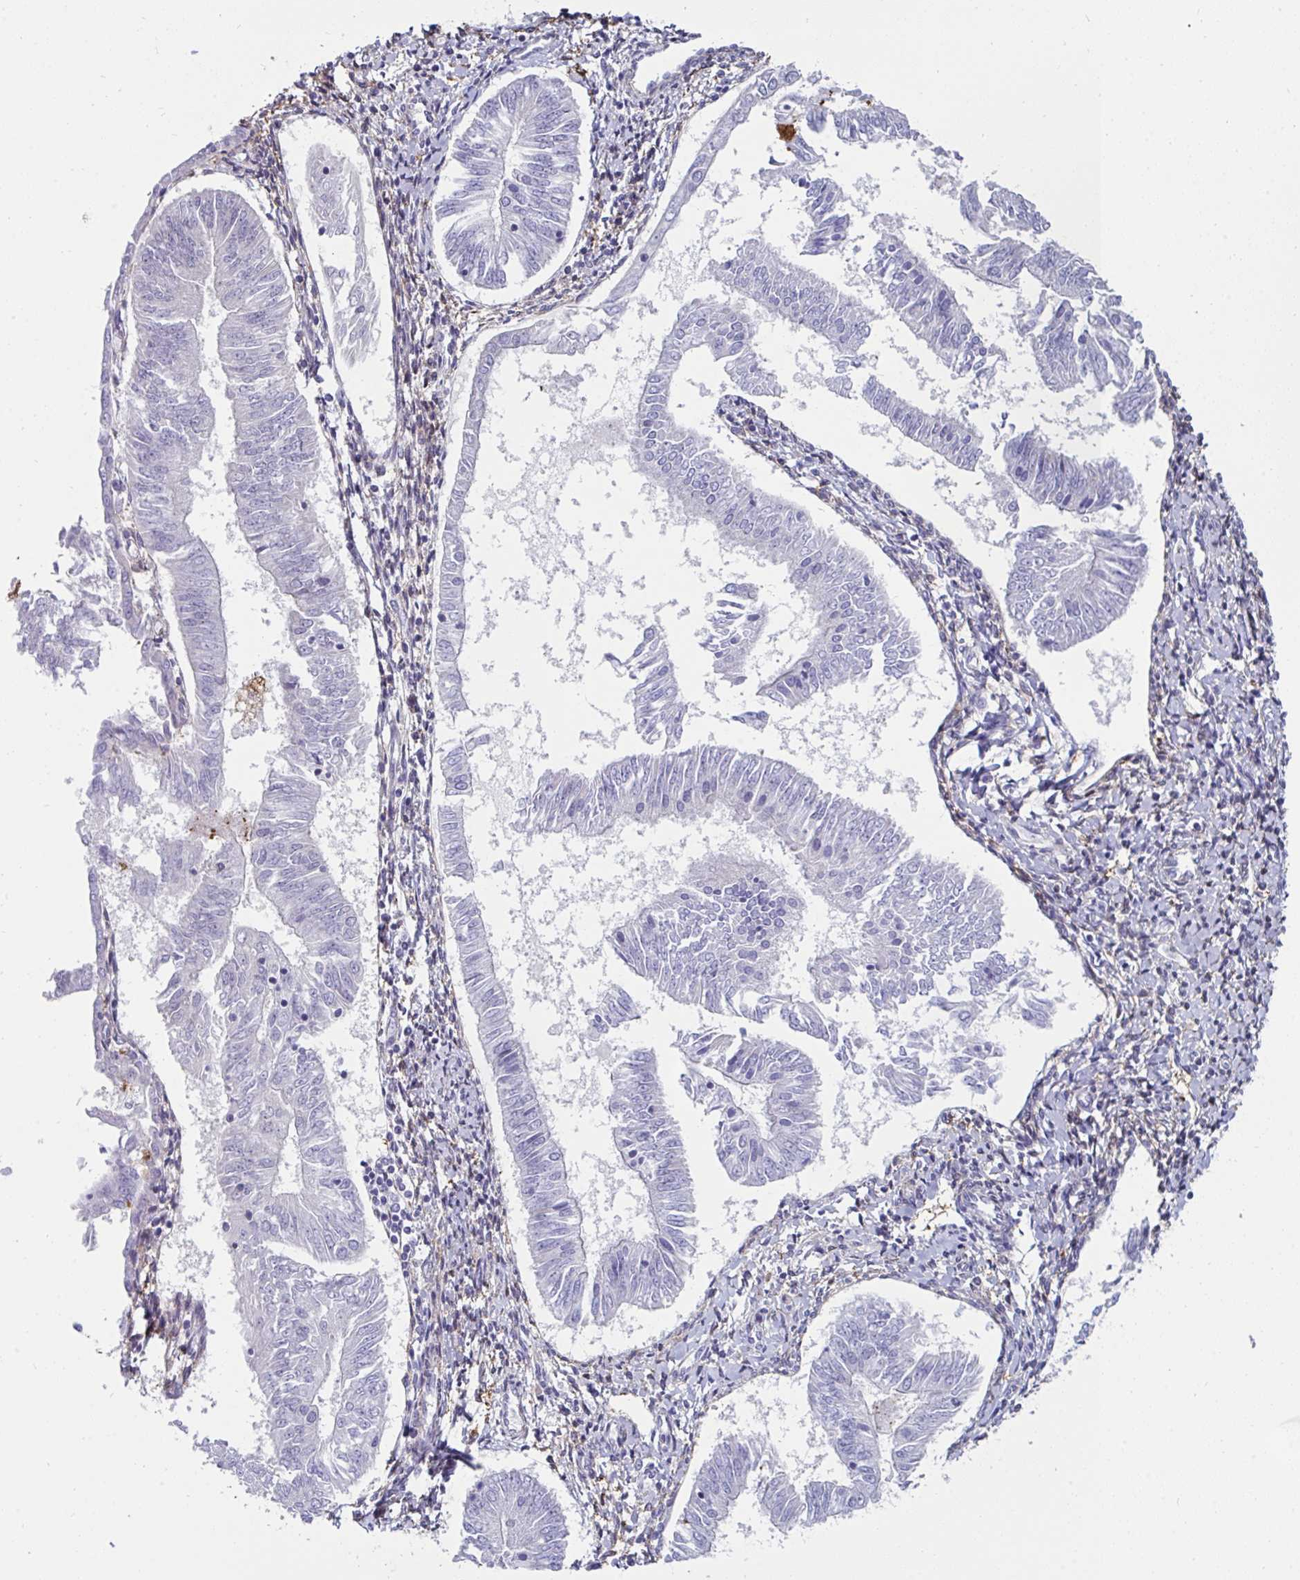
{"staining": {"intensity": "negative", "quantity": "none", "location": "none"}, "tissue": "endometrial cancer", "cell_type": "Tumor cells", "image_type": "cancer", "snomed": [{"axis": "morphology", "description": "Adenocarcinoma, NOS"}, {"axis": "topography", "description": "Endometrium"}], "caption": "Immunohistochemistry photomicrograph of human adenocarcinoma (endometrial) stained for a protein (brown), which demonstrates no staining in tumor cells.", "gene": "FBXL13", "patient": {"sex": "female", "age": 58}}